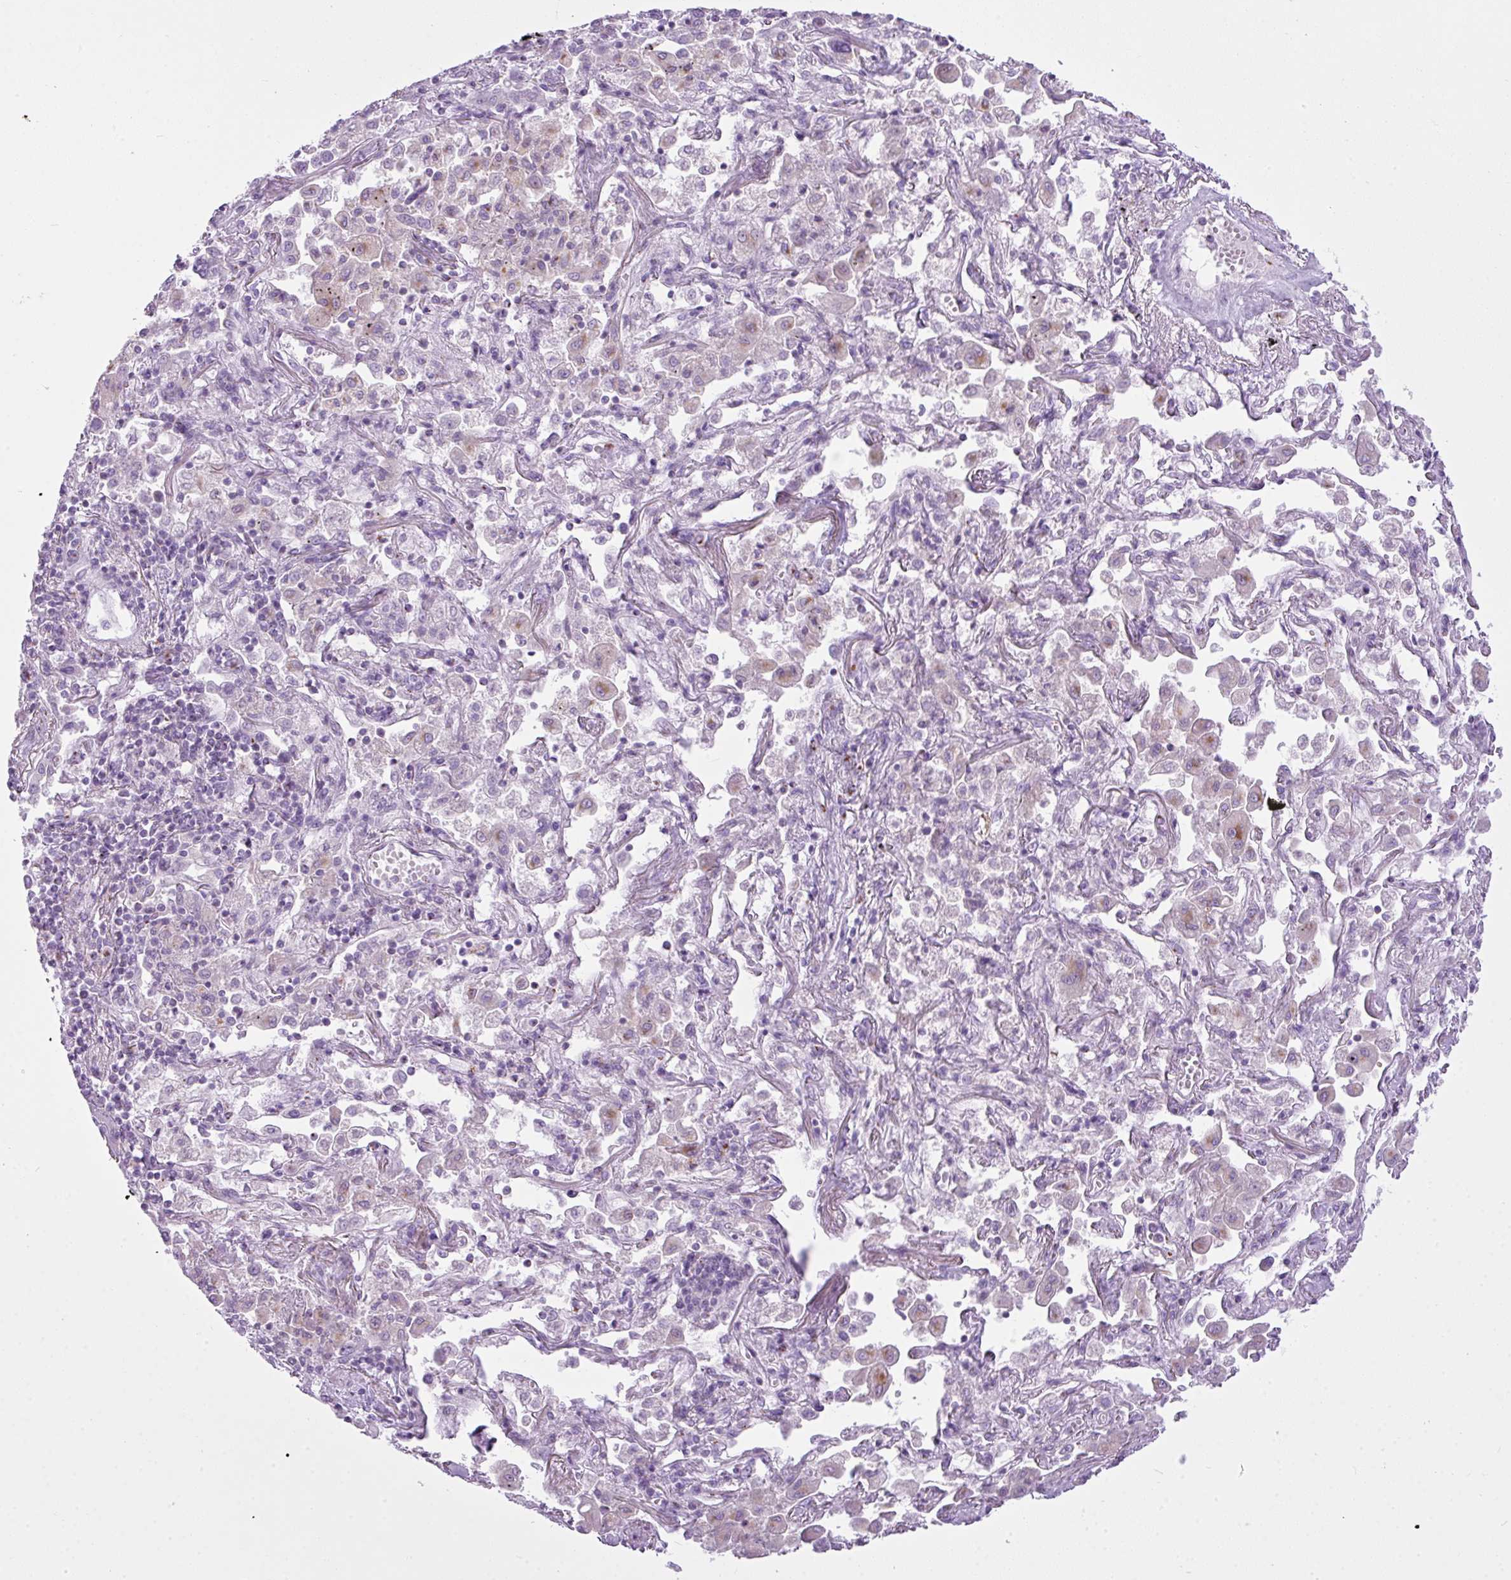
{"staining": {"intensity": "negative", "quantity": "none", "location": "none"}, "tissue": "lung cancer", "cell_type": "Tumor cells", "image_type": "cancer", "snomed": [{"axis": "morphology", "description": "Adenocarcinoma, NOS"}, {"axis": "topography", "description": "Lung"}], "caption": "A high-resolution histopathology image shows immunohistochemistry staining of adenocarcinoma (lung), which exhibits no significant expression in tumor cells.", "gene": "FAM43A", "patient": {"sex": "male", "age": 67}}